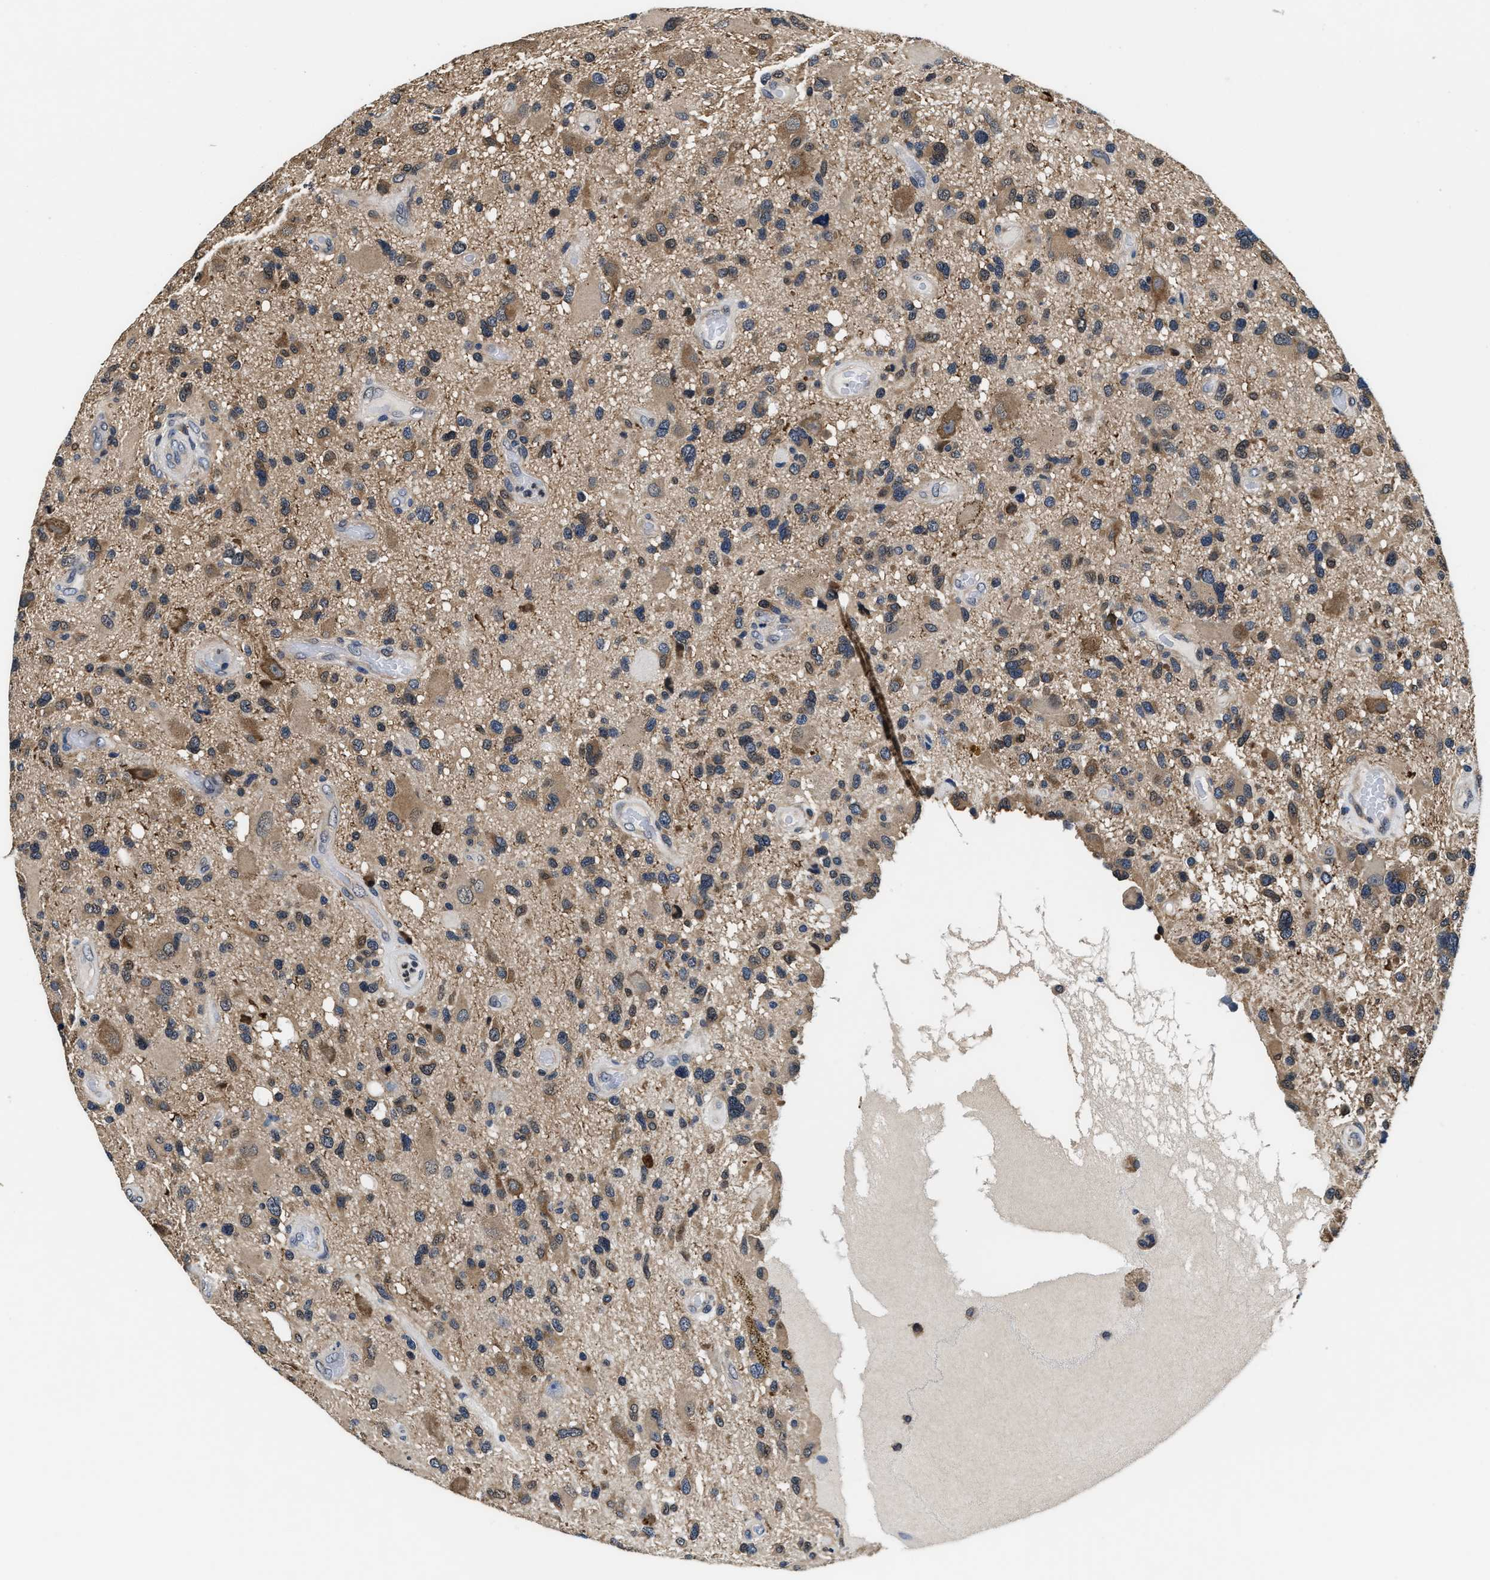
{"staining": {"intensity": "moderate", "quantity": ">75%", "location": "cytoplasmic/membranous"}, "tissue": "glioma", "cell_type": "Tumor cells", "image_type": "cancer", "snomed": [{"axis": "morphology", "description": "Glioma, malignant, High grade"}, {"axis": "topography", "description": "Brain"}], "caption": "The immunohistochemical stain shows moderate cytoplasmic/membranous staining in tumor cells of malignant glioma (high-grade) tissue.", "gene": "PHPT1", "patient": {"sex": "male", "age": 33}}